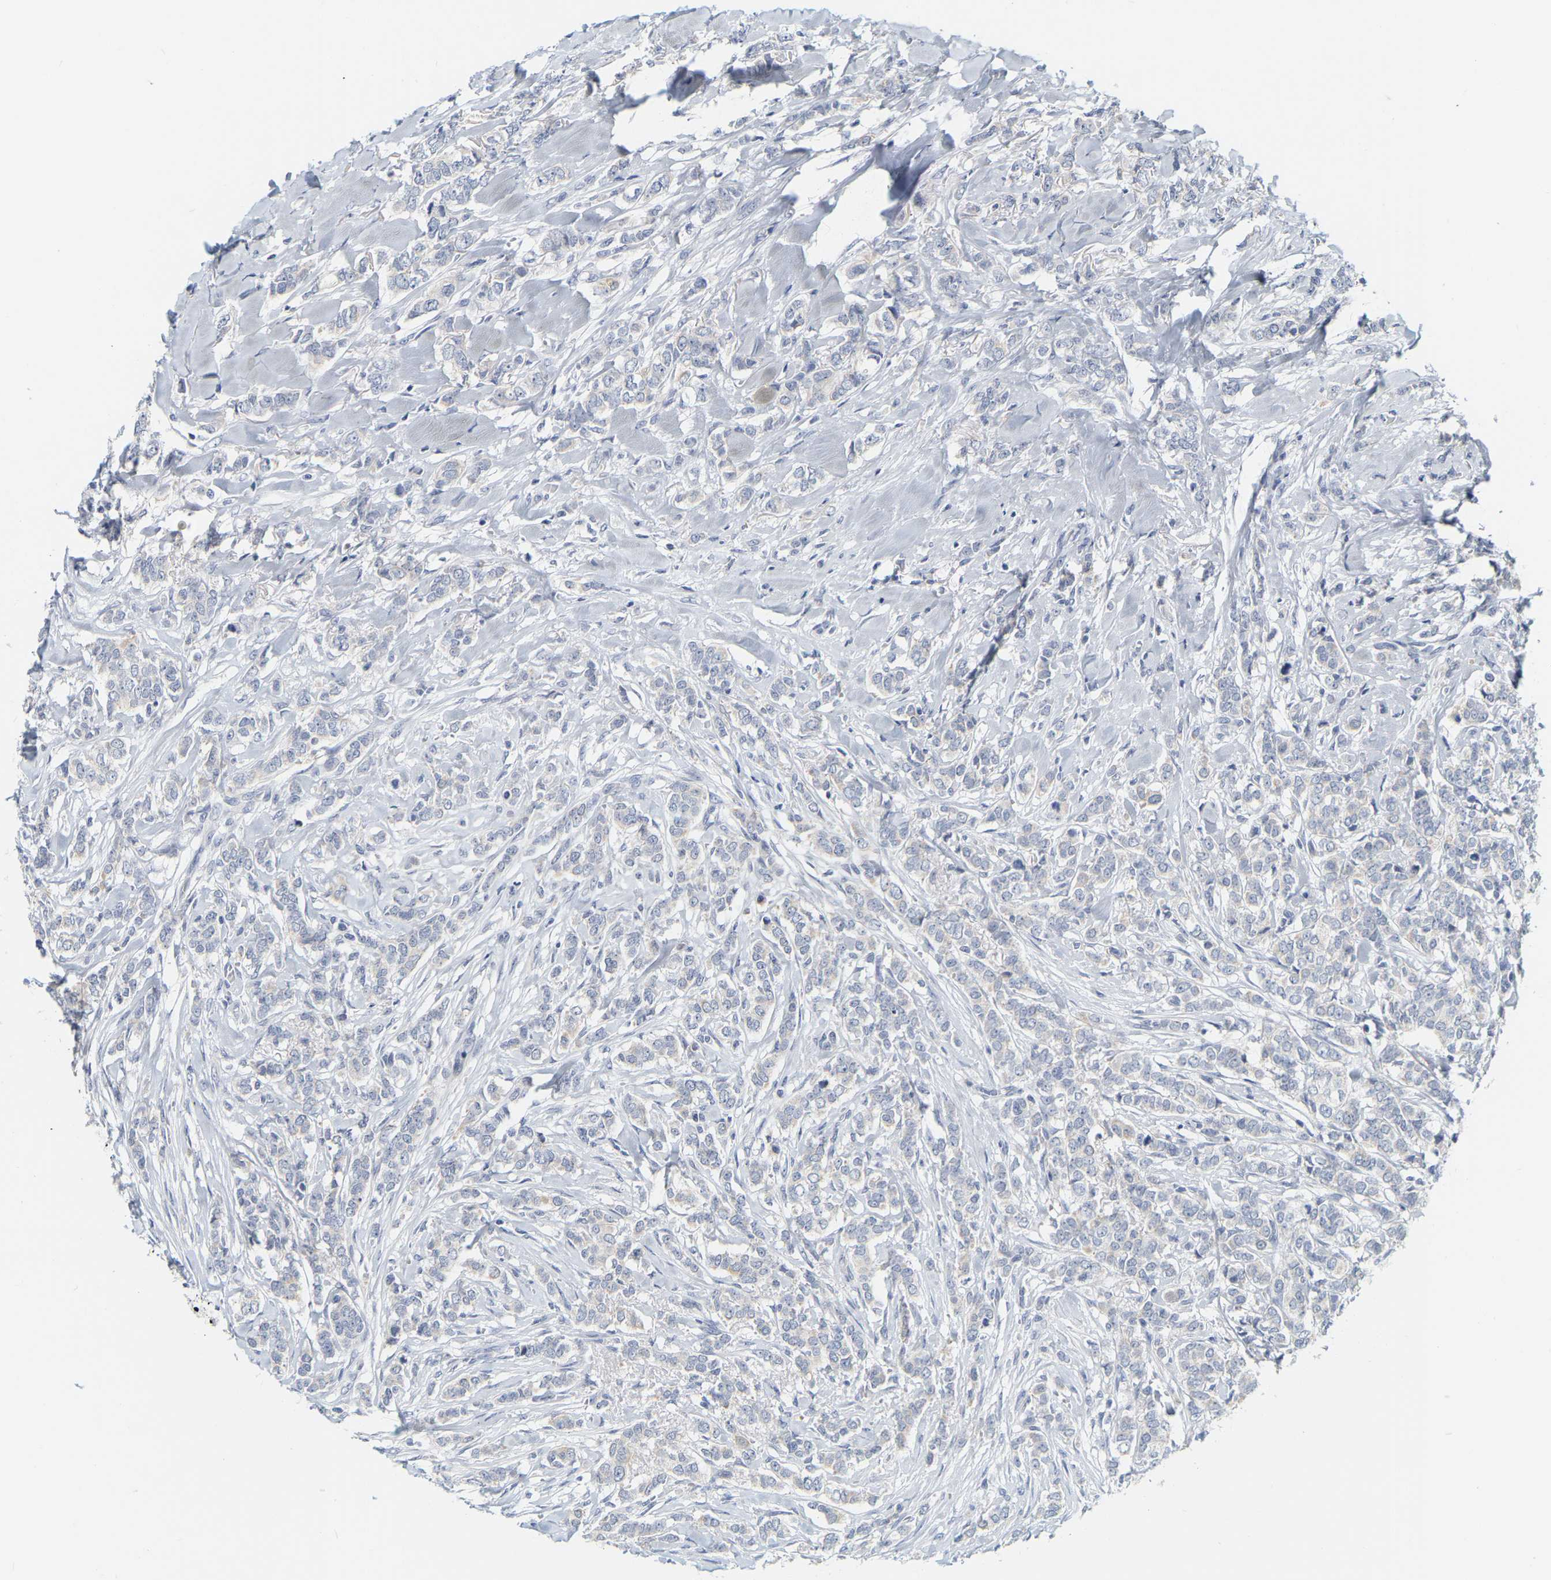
{"staining": {"intensity": "negative", "quantity": "none", "location": "none"}, "tissue": "breast cancer", "cell_type": "Tumor cells", "image_type": "cancer", "snomed": [{"axis": "morphology", "description": "Lobular carcinoma"}, {"axis": "topography", "description": "Skin"}, {"axis": "topography", "description": "Breast"}], "caption": "Micrograph shows no protein staining in tumor cells of lobular carcinoma (breast) tissue. (Brightfield microscopy of DAB immunohistochemistry (IHC) at high magnification).", "gene": "KRT76", "patient": {"sex": "female", "age": 46}}